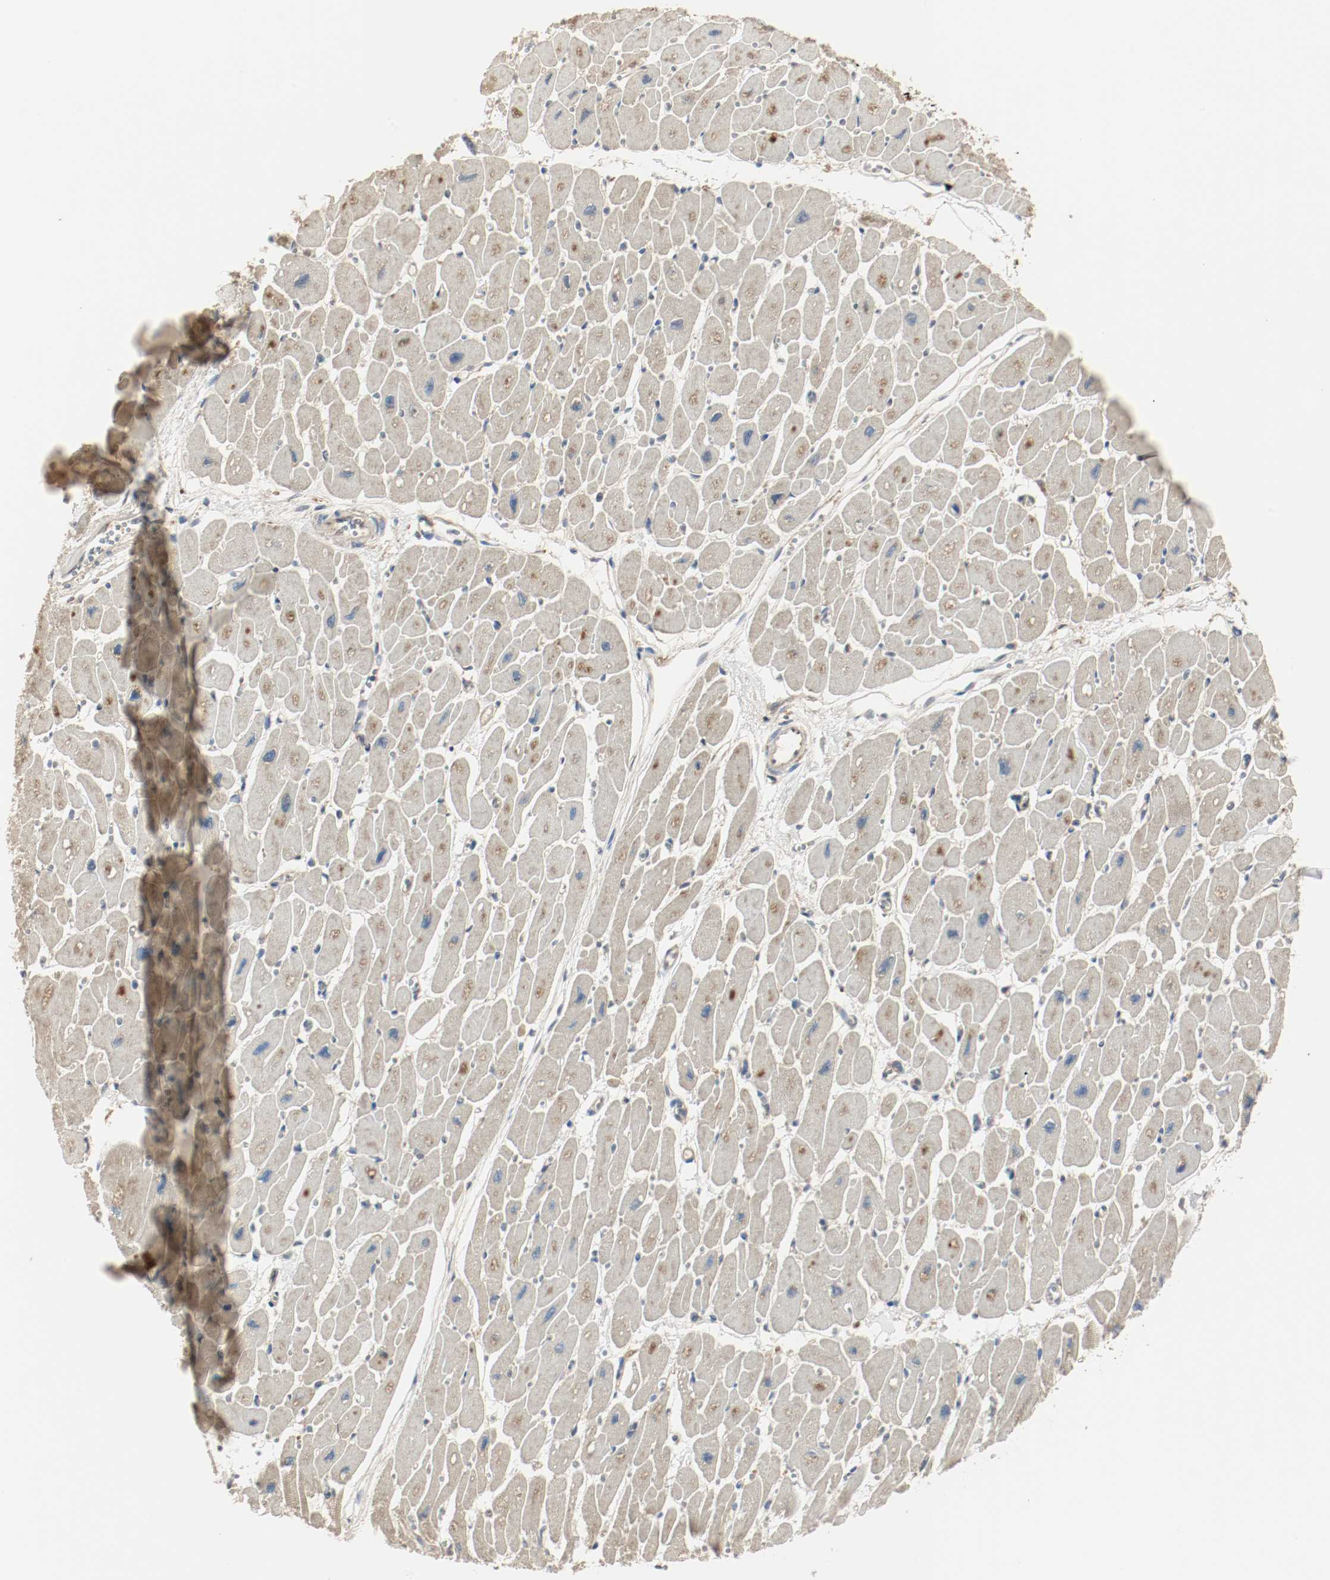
{"staining": {"intensity": "weak", "quantity": "25%-75%", "location": "cytoplasmic/membranous"}, "tissue": "heart muscle", "cell_type": "Cardiomyocytes", "image_type": "normal", "snomed": [{"axis": "morphology", "description": "Normal tissue, NOS"}, {"axis": "topography", "description": "Heart"}], "caption": "This micrograph shows immunohistochemistry (IHC) staining of unremarkable heart muscle, with low weak cytoplasmic/membranous expression in approximately 25%-75% of cardiomyocytes.", "gene": "MELTF", "patient": {"sex": "female", "age": 54}}